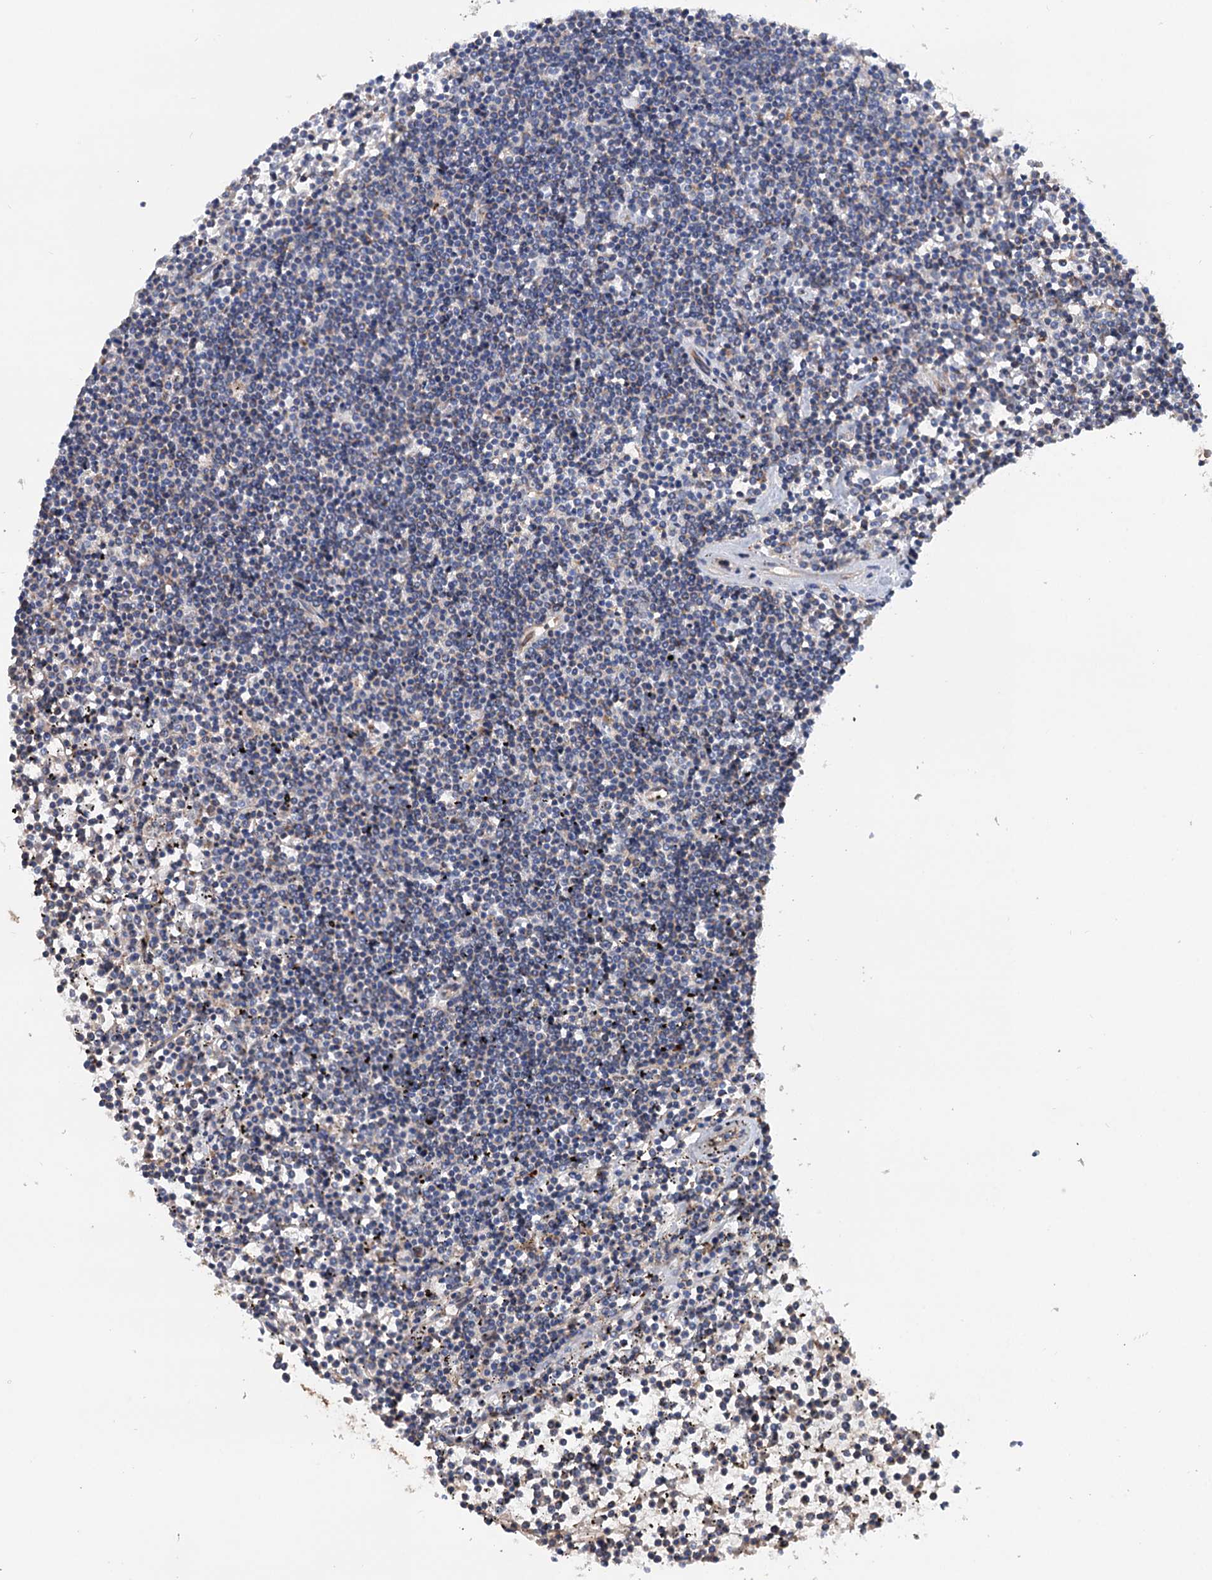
{"staining": {"intensity": "negative", "quantity": "none", "location": "none"}, "tissue": "lymphoma", "cell_type": "Tumor cells", "image_type": "cancer", "snomed": [{"axis": "morphology", "description": "Malignant lymphoma, non-Hodgkin's type, Low grade"}, {"axis": "topography", "description": "Spleen"}], "caption": "The image shows no significant positivity in tumor cells of low-grade malignant lymphoma, non-Hodgkin's type.", "gene": "PTDSS2", "patient": {"sex": "female", "age": 19}}